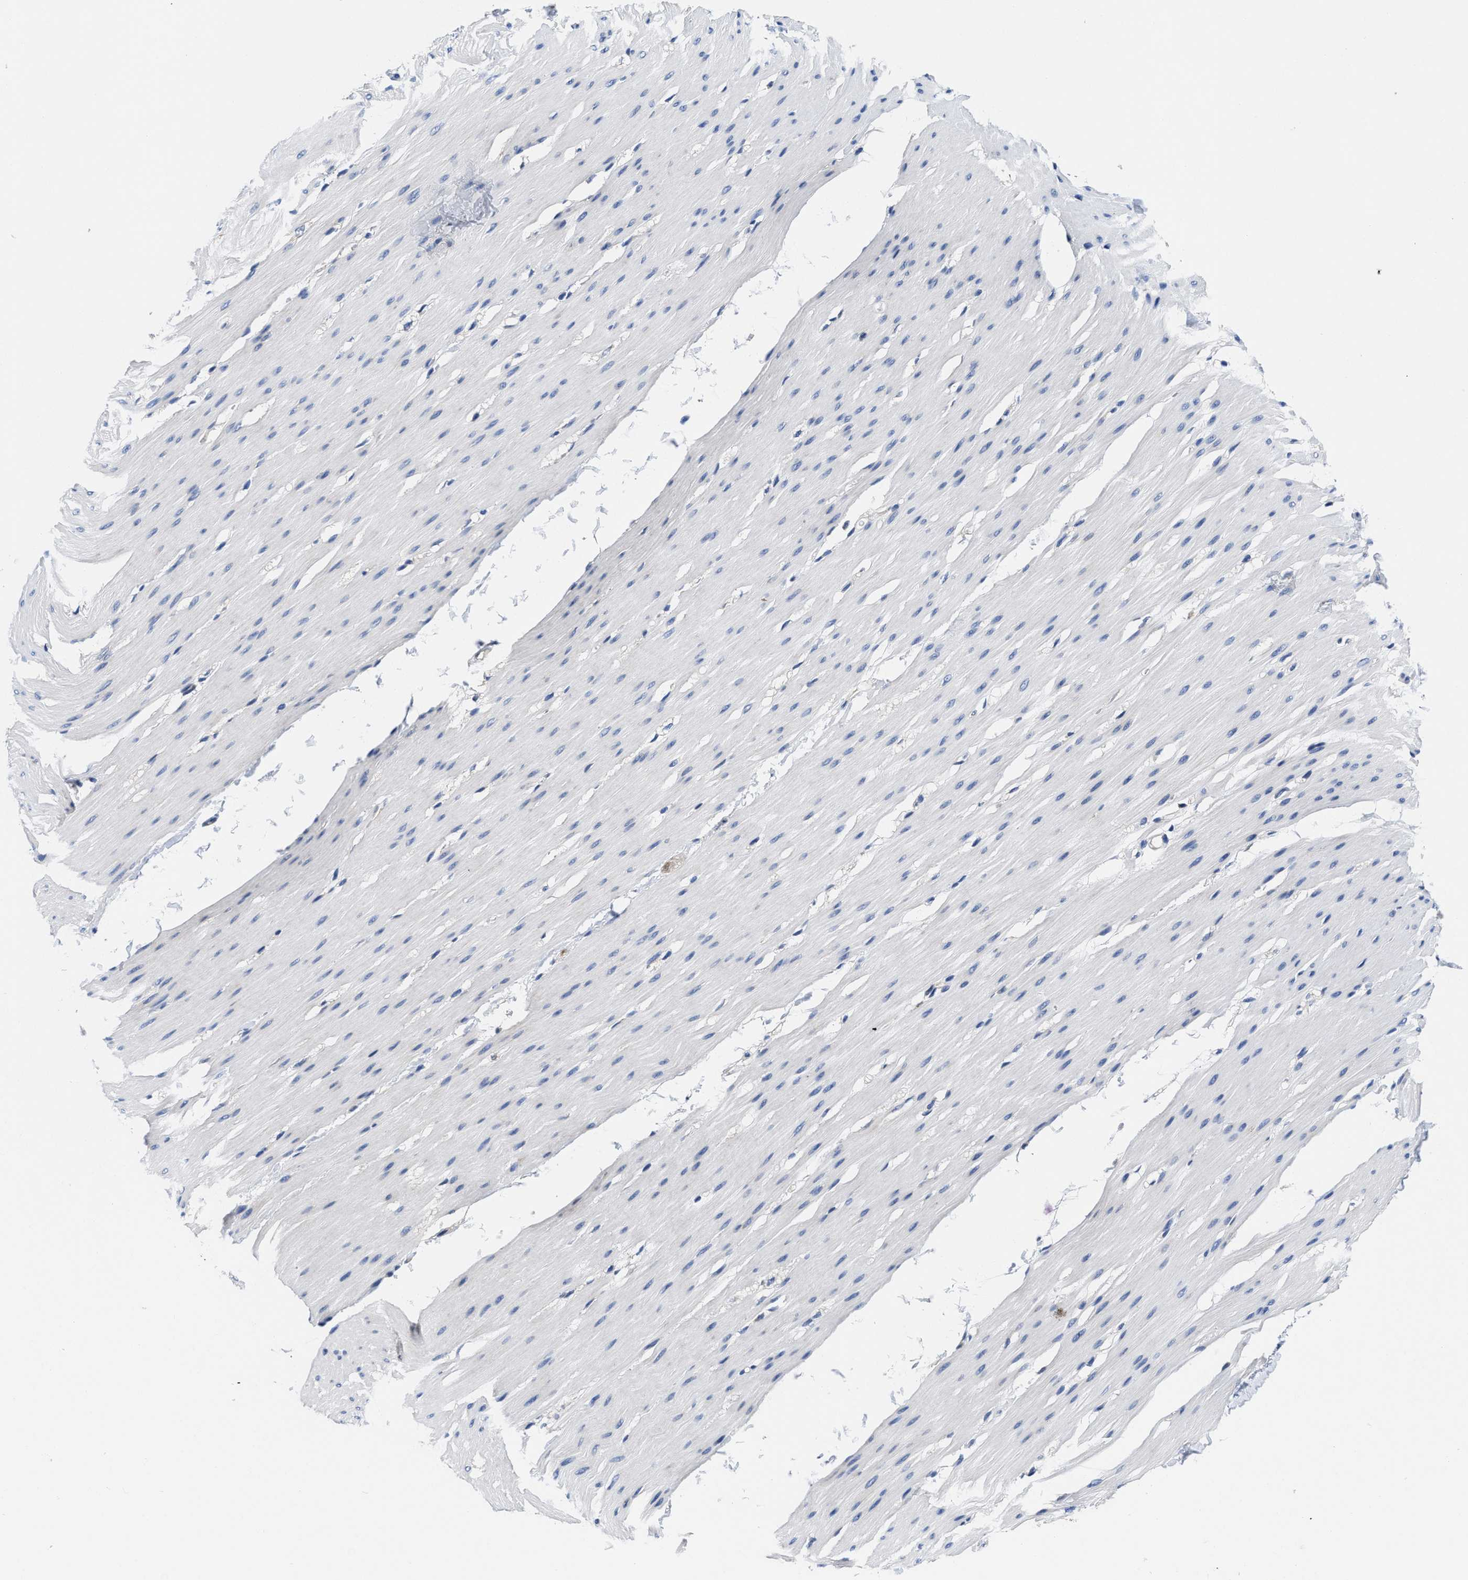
{"staining": {"intensity": "negative", "quantity": "none", "location": "none"}, "tissue": "smooth muscle", "cell_type": "Smooth muscle cells", "image_type": "normal", "snomed": [{"axis": "morphology", "description": "Normal tissue, NOS"}, {"axis": "topography", "description": "Smooth muscle"}, {"axis": "topography", "description": "Colon"}], "caption": "High magnification brightfield microscopy of normal smooth muscle stained with DAB (brown) and counterstained with hematoxylin (blue): smooth muscle cells show no significant staining. (Brightfield microscopy of DAB (3,3'-diaminobenzidine) immunohistochemistry (IHC) at high magnification).", "gene": "YARS1", "patient": {"sex": "male", "age": 67}}